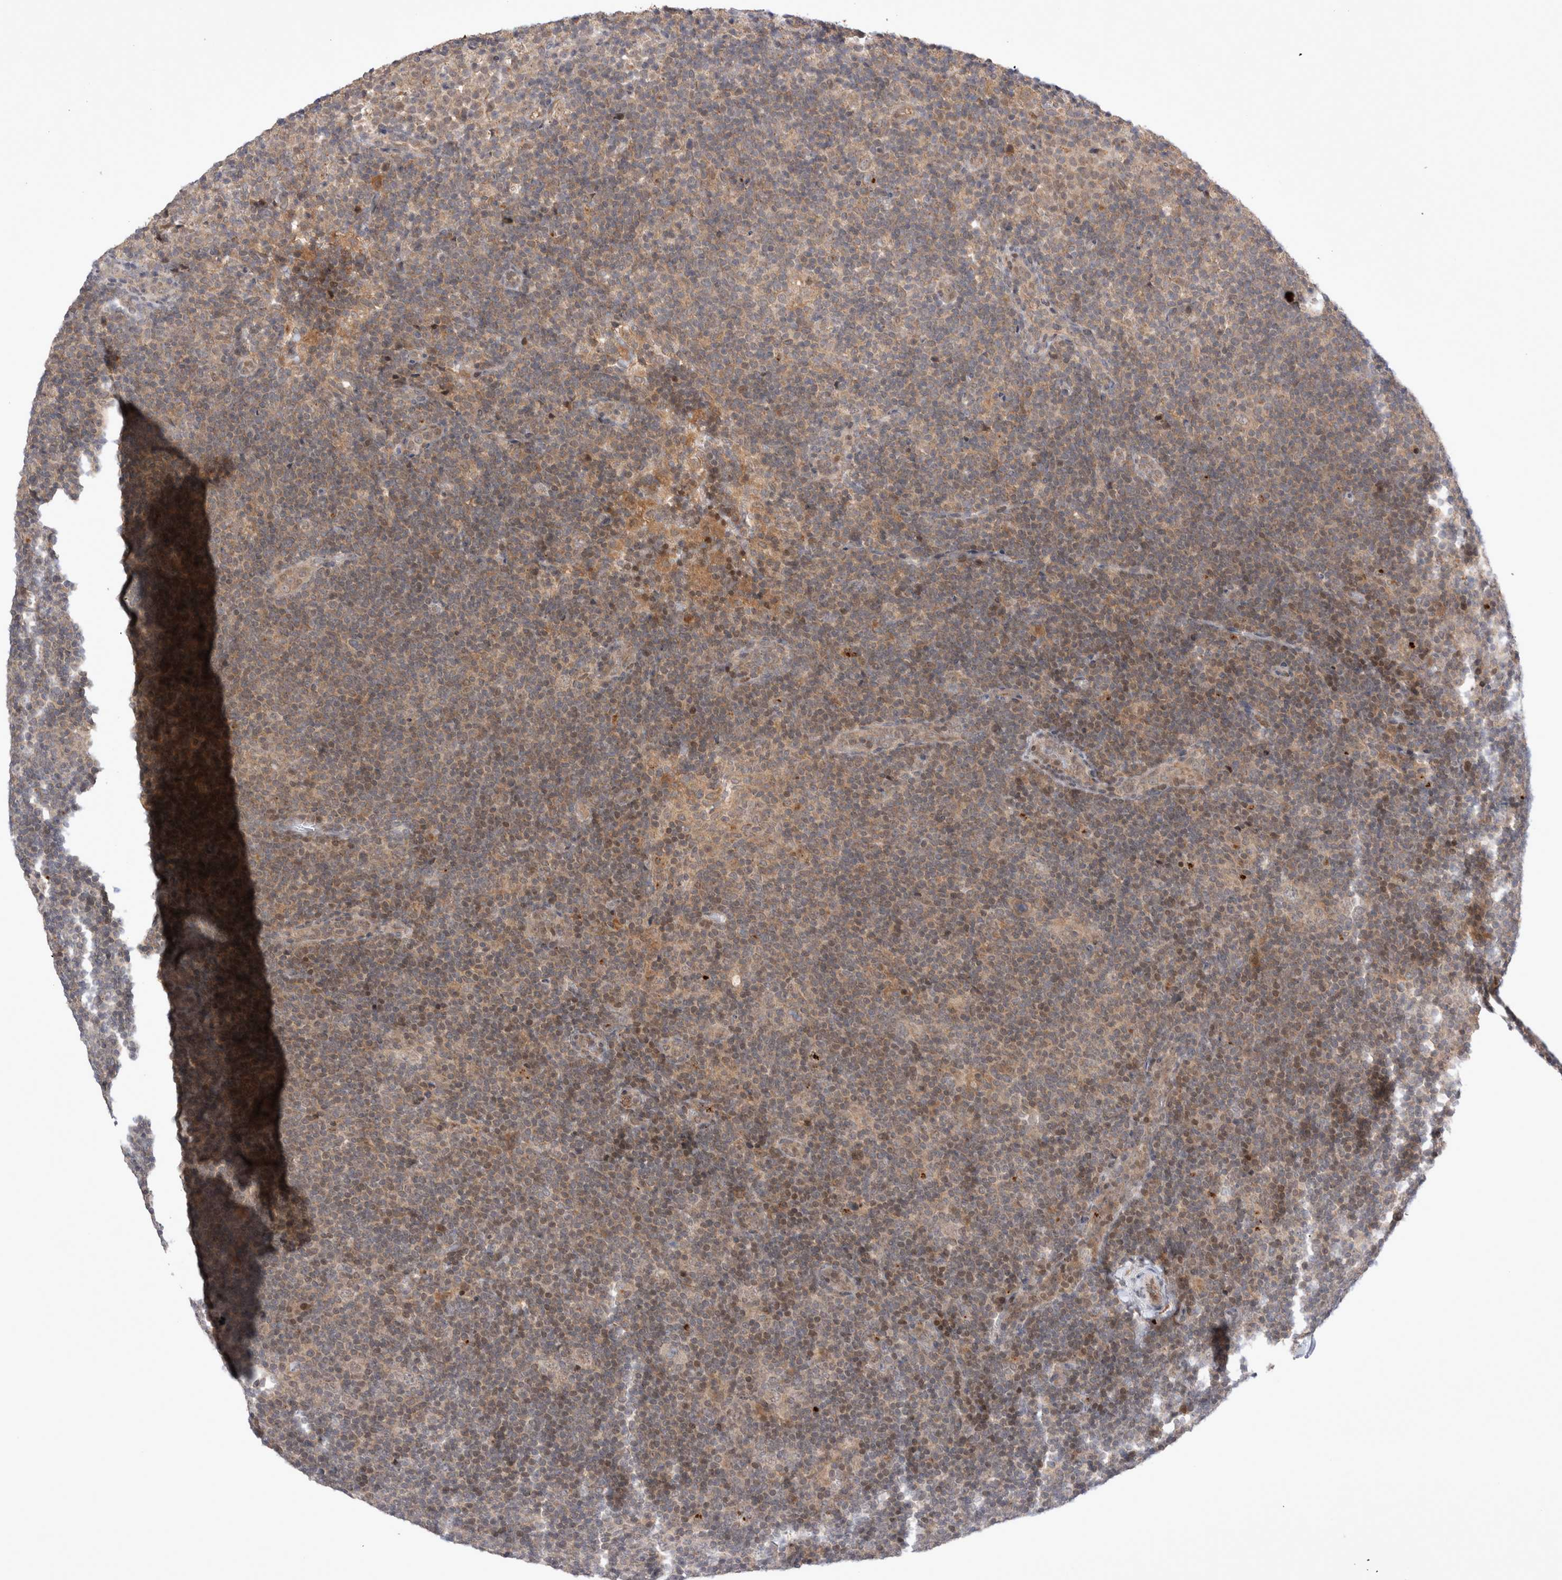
{"staining": {"intensity": "weak", "quantity": ">75%", "location": "cytoplasmic/membranous"}, "tissue": "lymphoma", "cell_type": "Tumor cells", "image_type": "cancer", "snomed": [{"axis": "morphology", "description": "Hodgkin's disease, NOS"}, {"axis": "topography", "description": "Lymph node"}], "caption": "The immunohistochemical stain highlights weak cytoplasmic/membranous staining in tumor cells of Hodgkin's disease tissue.", "gene": "PLEKHM1", "patient": {"sex": "female", "age": 57}}